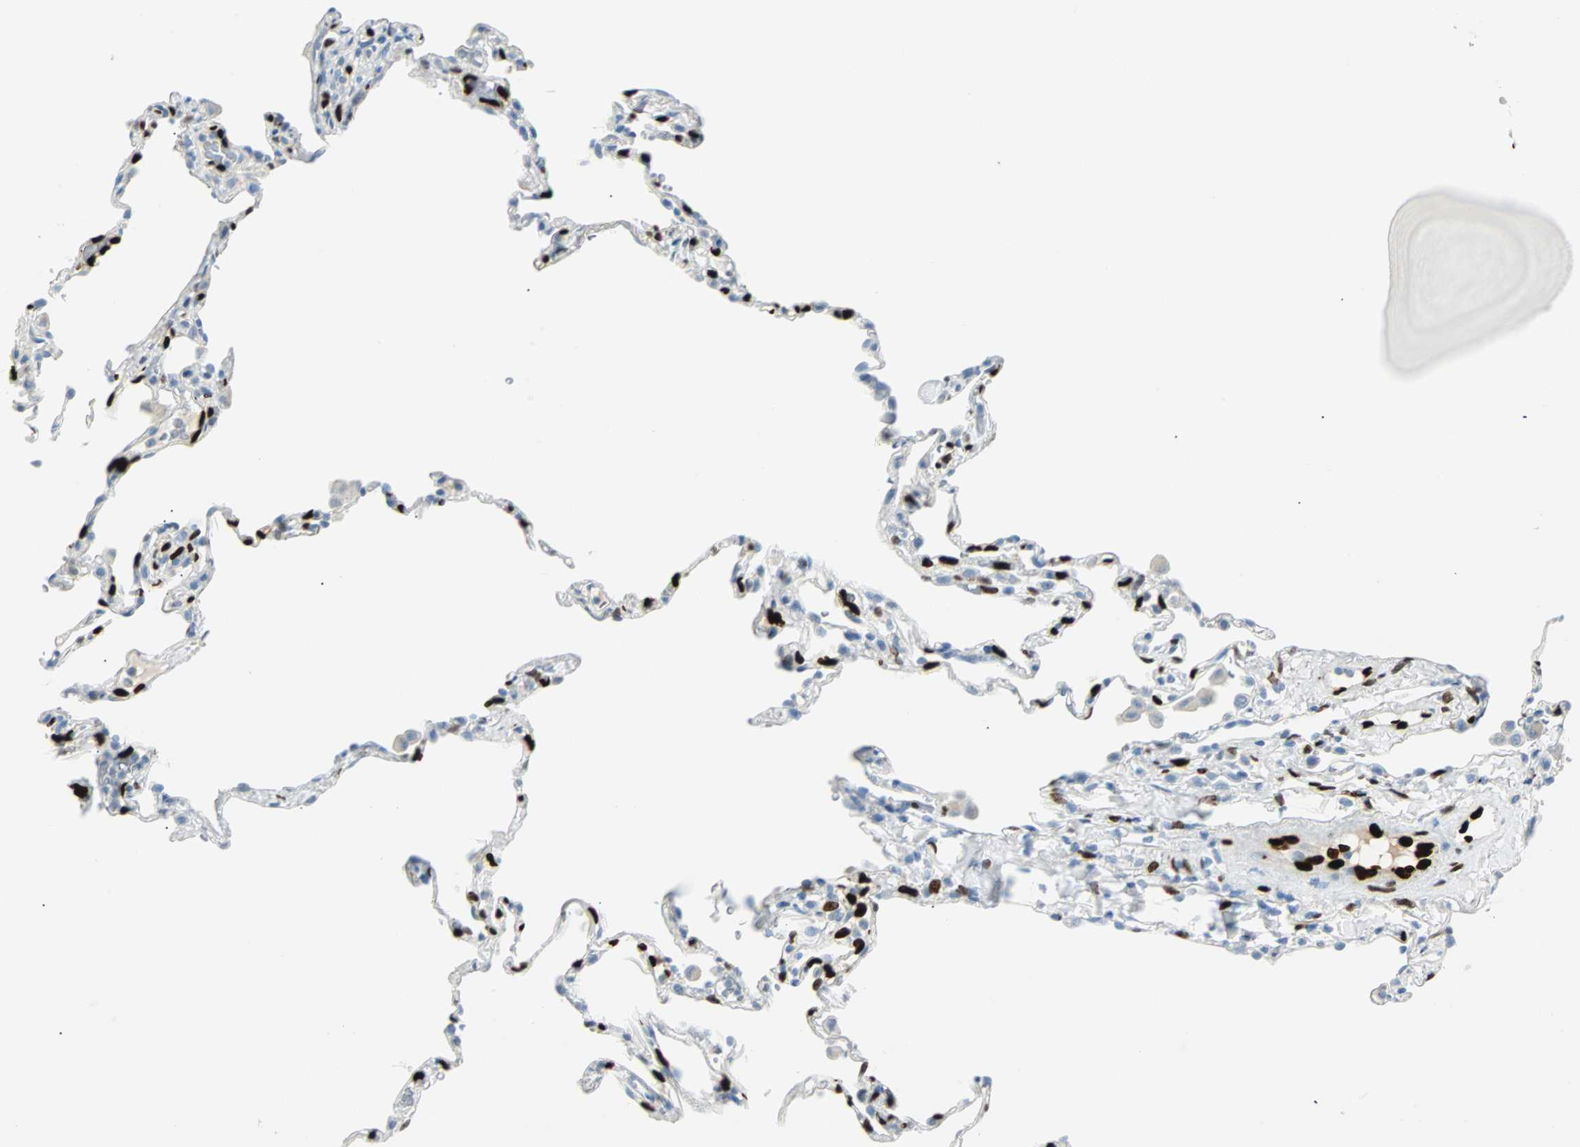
{"staining": {"intensity": "negative", "quantity": "none", "location": "none"}, "tissue": "lung", "cell_type": "Alveolar cells", "image_type": "normal", "snomed": [{"axis": "morphology", "description": "Normal tissue, NOS"}, {"axis": "topography", "description": "Lung"}], "caption": "Immunohistochemical staining of unremarkable lung exhibits no significant staining in alveolar cells.", "gene": "IL33", "patient": {"sex": "male", "age": 59}}